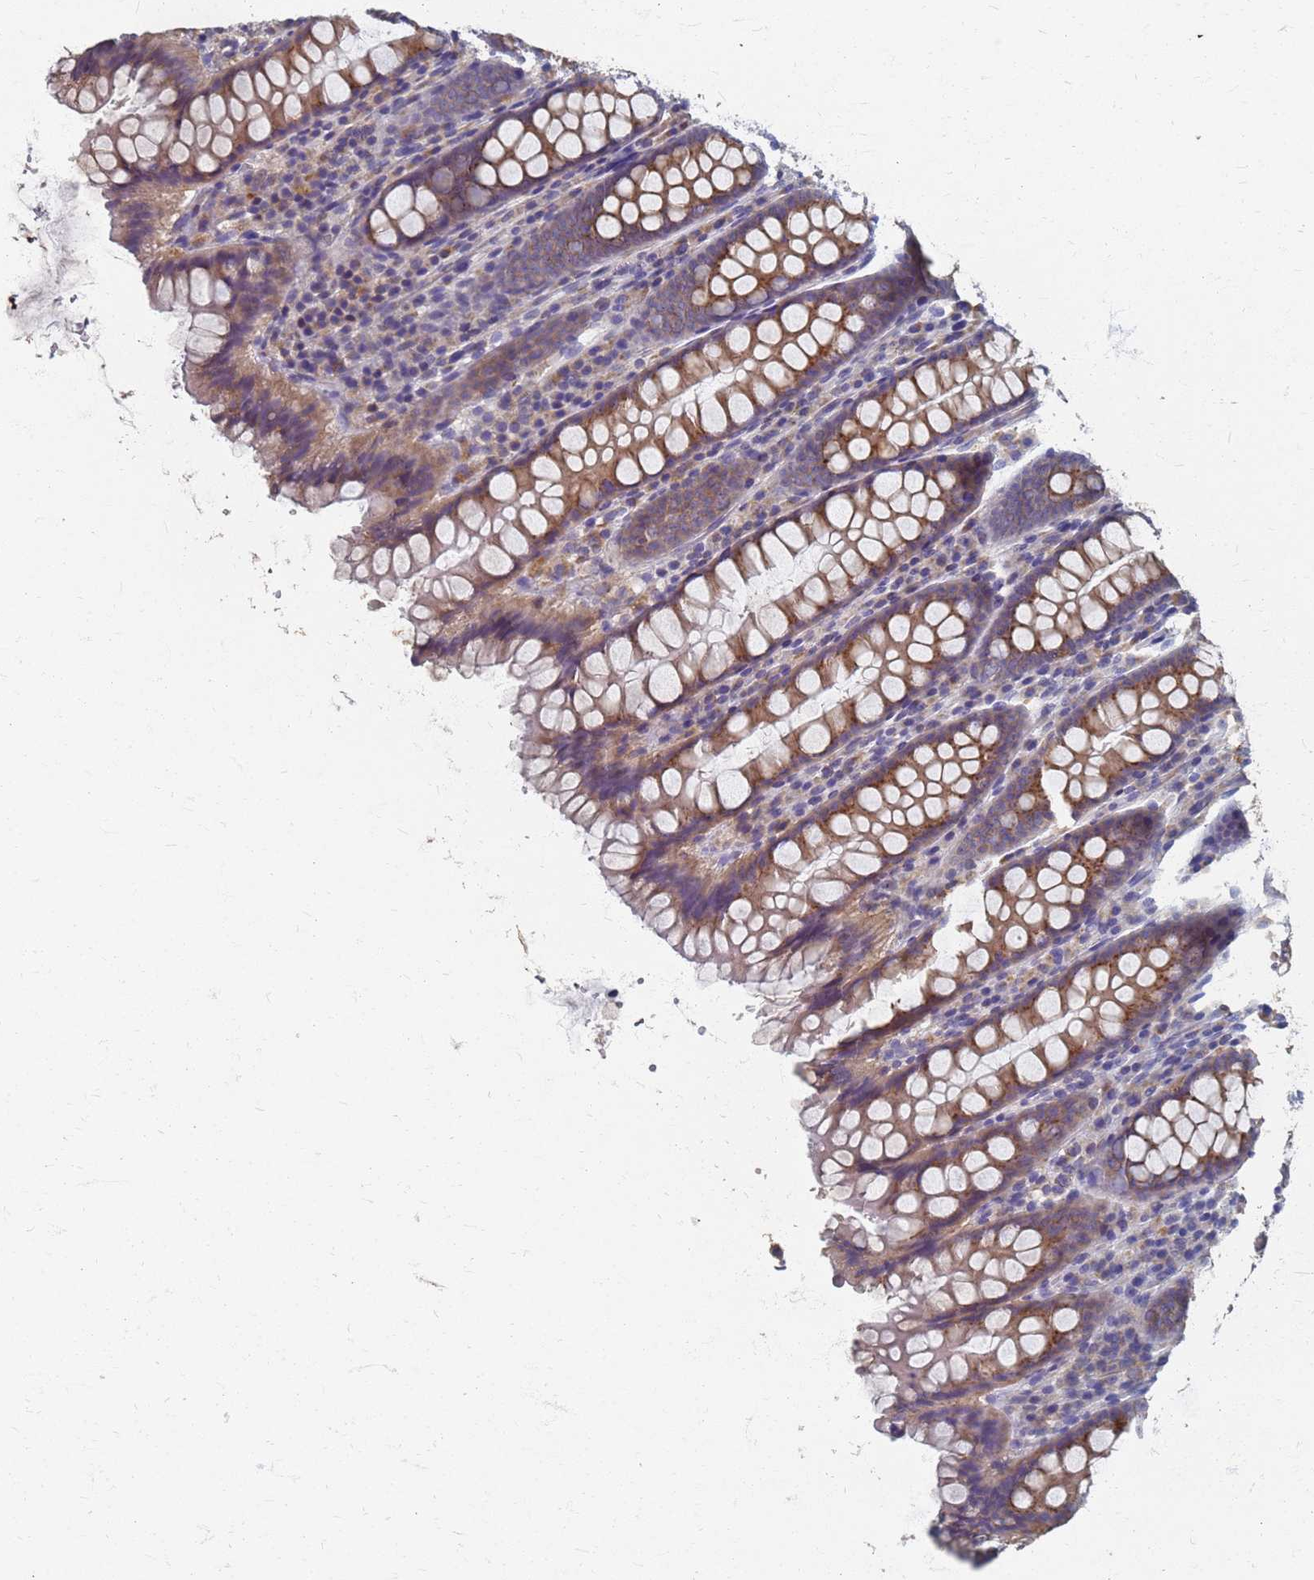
{"staining": {"intensity": "weak", "quantity": "25%-75%", "location": "cytoplasmic/membranous"}, "tissue": "colon", "cell_type": "Endothelial cells", "image_type": "normal", "snomed": [{"axis": "morphology", "description": "Normal tissue, NOS"}, {"axis": "topography", "description": "Colon"}], "caption": "A brown stain highlights weak cytoplasmic/membranous staining of a protein in endothelial cells of benign colon. The staining was performed using DAB (3,3'-diaminobenzidine), with brown indicating positive protein expression. Nuclei are stained blue with hematoxylin.", "gene": "KRCC1", "patient": {"sex": "female", "age": 79}}